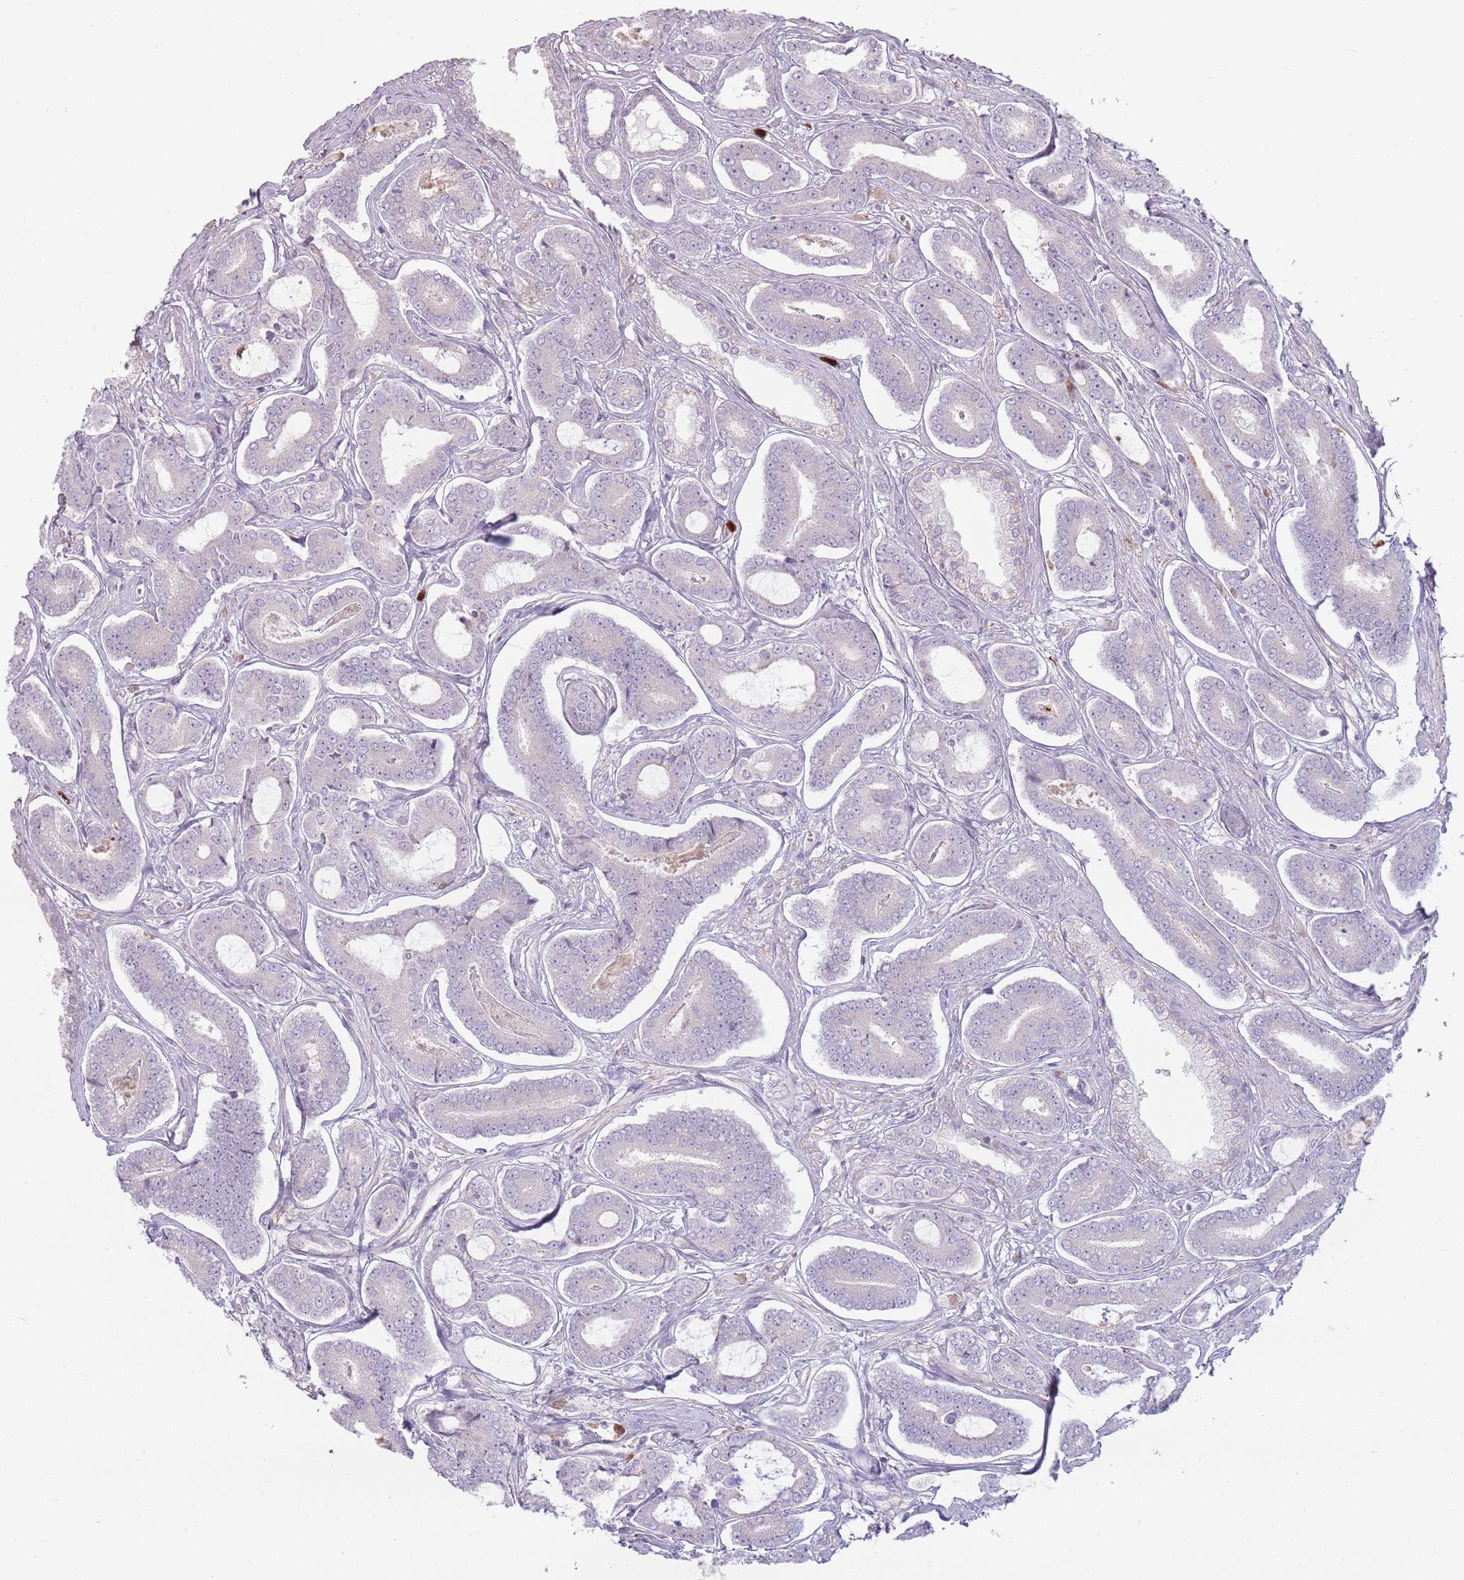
{"staining": {"intensity": "negative", "quantity": "none", "location": "none"}, "tissue": "prostate cancer", "cell_type": "Tumor cells", "image_type": "cancer", "snomed": [{"axis": "morphology", "description": "Adenocarcinoma, NOS"}, {"axis": "topography", "description": "Prostate and seminal vesicle, NOS"}], "caption": "Tumor cells are negative for protein expression in human prostate adenocarcinoma.", "gene": "SPAG4", "patient": {"sex": "male", "age": 76}}